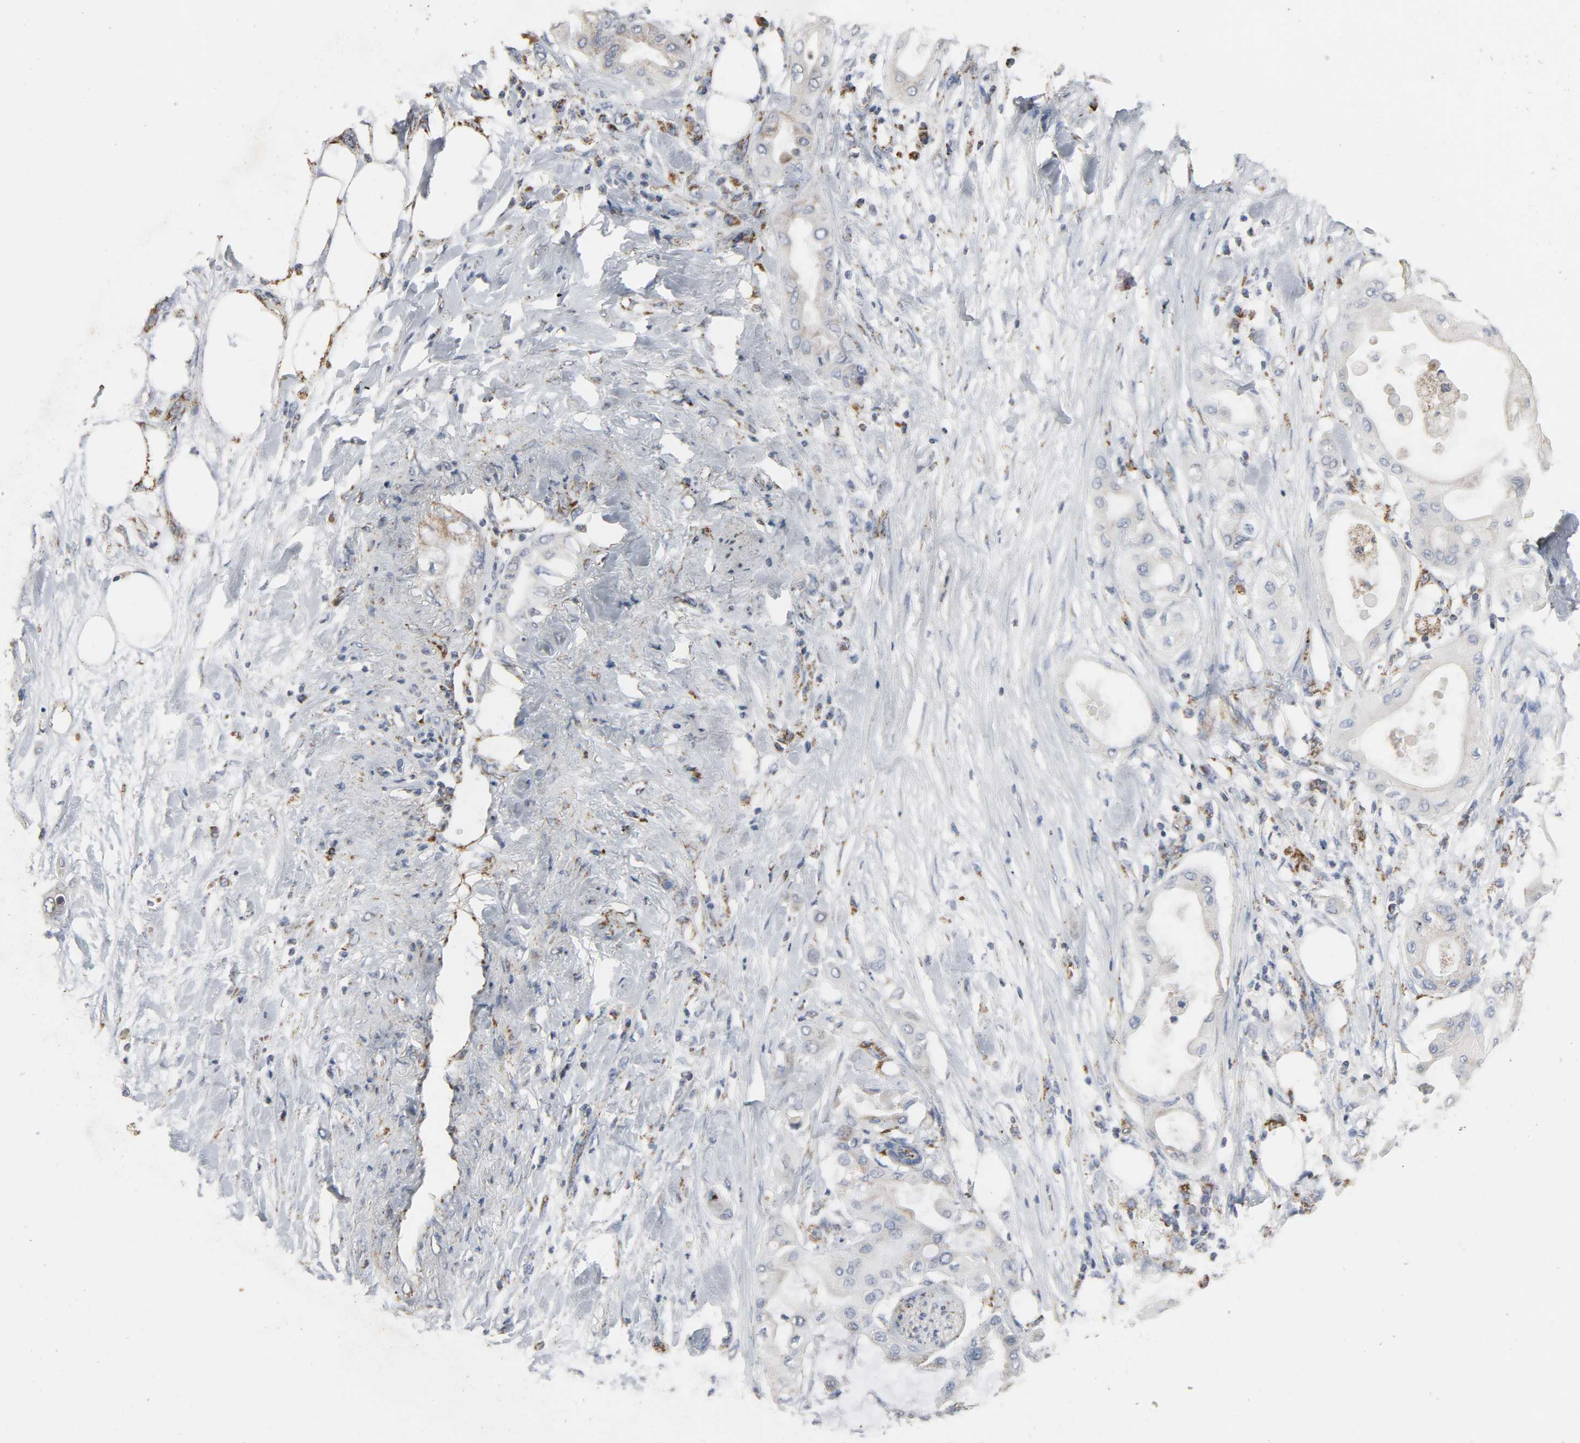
{"staining": {"intensity": "negative", "quantity": "none", "location": "none"}, "tissue": "pancreatic cancer", "cell_type": "Tumor cells", "image_type": "cancer", "snomed": [{"axis": "morphology", "description": "Adenocarcinoma, NOS"}, {"axis": "morphology", "description": "Adenocarcinoma, metastatic, NOS"}, {"axis": "topography", "description": "Lymph node"}, {"axis": "topography", "description": "Pancreas"}, {"axis": "topography", "description": "Duodenum"}], "caption": "An image of human pancreatic cancer is negative for staining in tumor cells. (DAB immunohistochemistry, high magnification).", "gene": "ACAT1", "patient": {"sex": "female", "age": 64}}